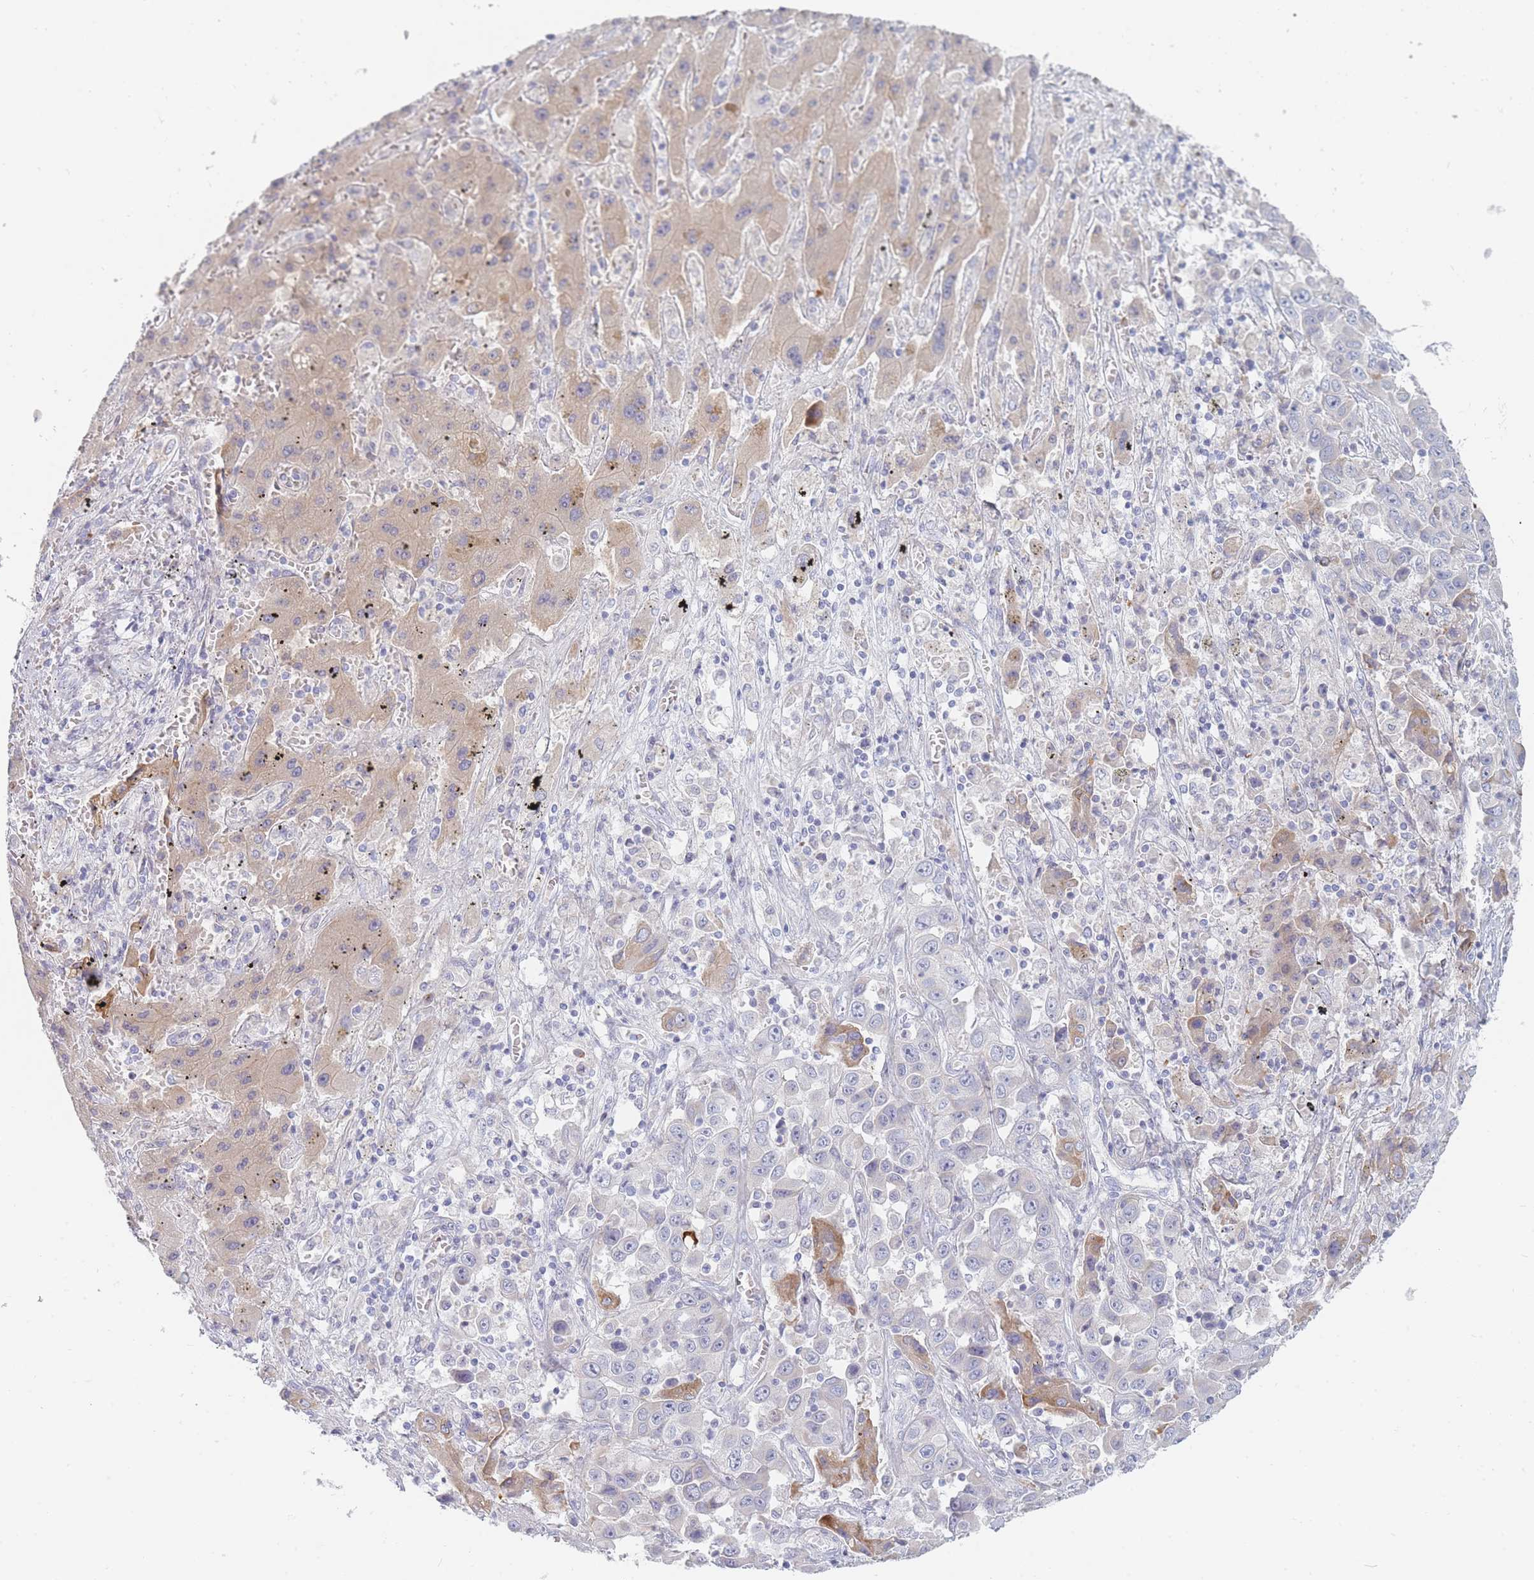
{"staining": {"intensity": "moderate", "quantity": "<25%", "location": "cytoplasmic/membranous"}, "tissue": "liver cancer", "cell_type": "Tumor cells", "image_type": "cancer", "snomed": [{"axis": "morphology", "description": "Cholangiocarcinoma"}, {"axis": "topography", "description": "Liver"}], "caption": "IHC image of liver cholangiocarcinoma stained for a protein (brown), which displays low levels of moderate cytoplasmic/membranous staining in about <25% of tumor cells.", "gene": "SPATS1", "patient": {"sex": "female", "age": 52}}